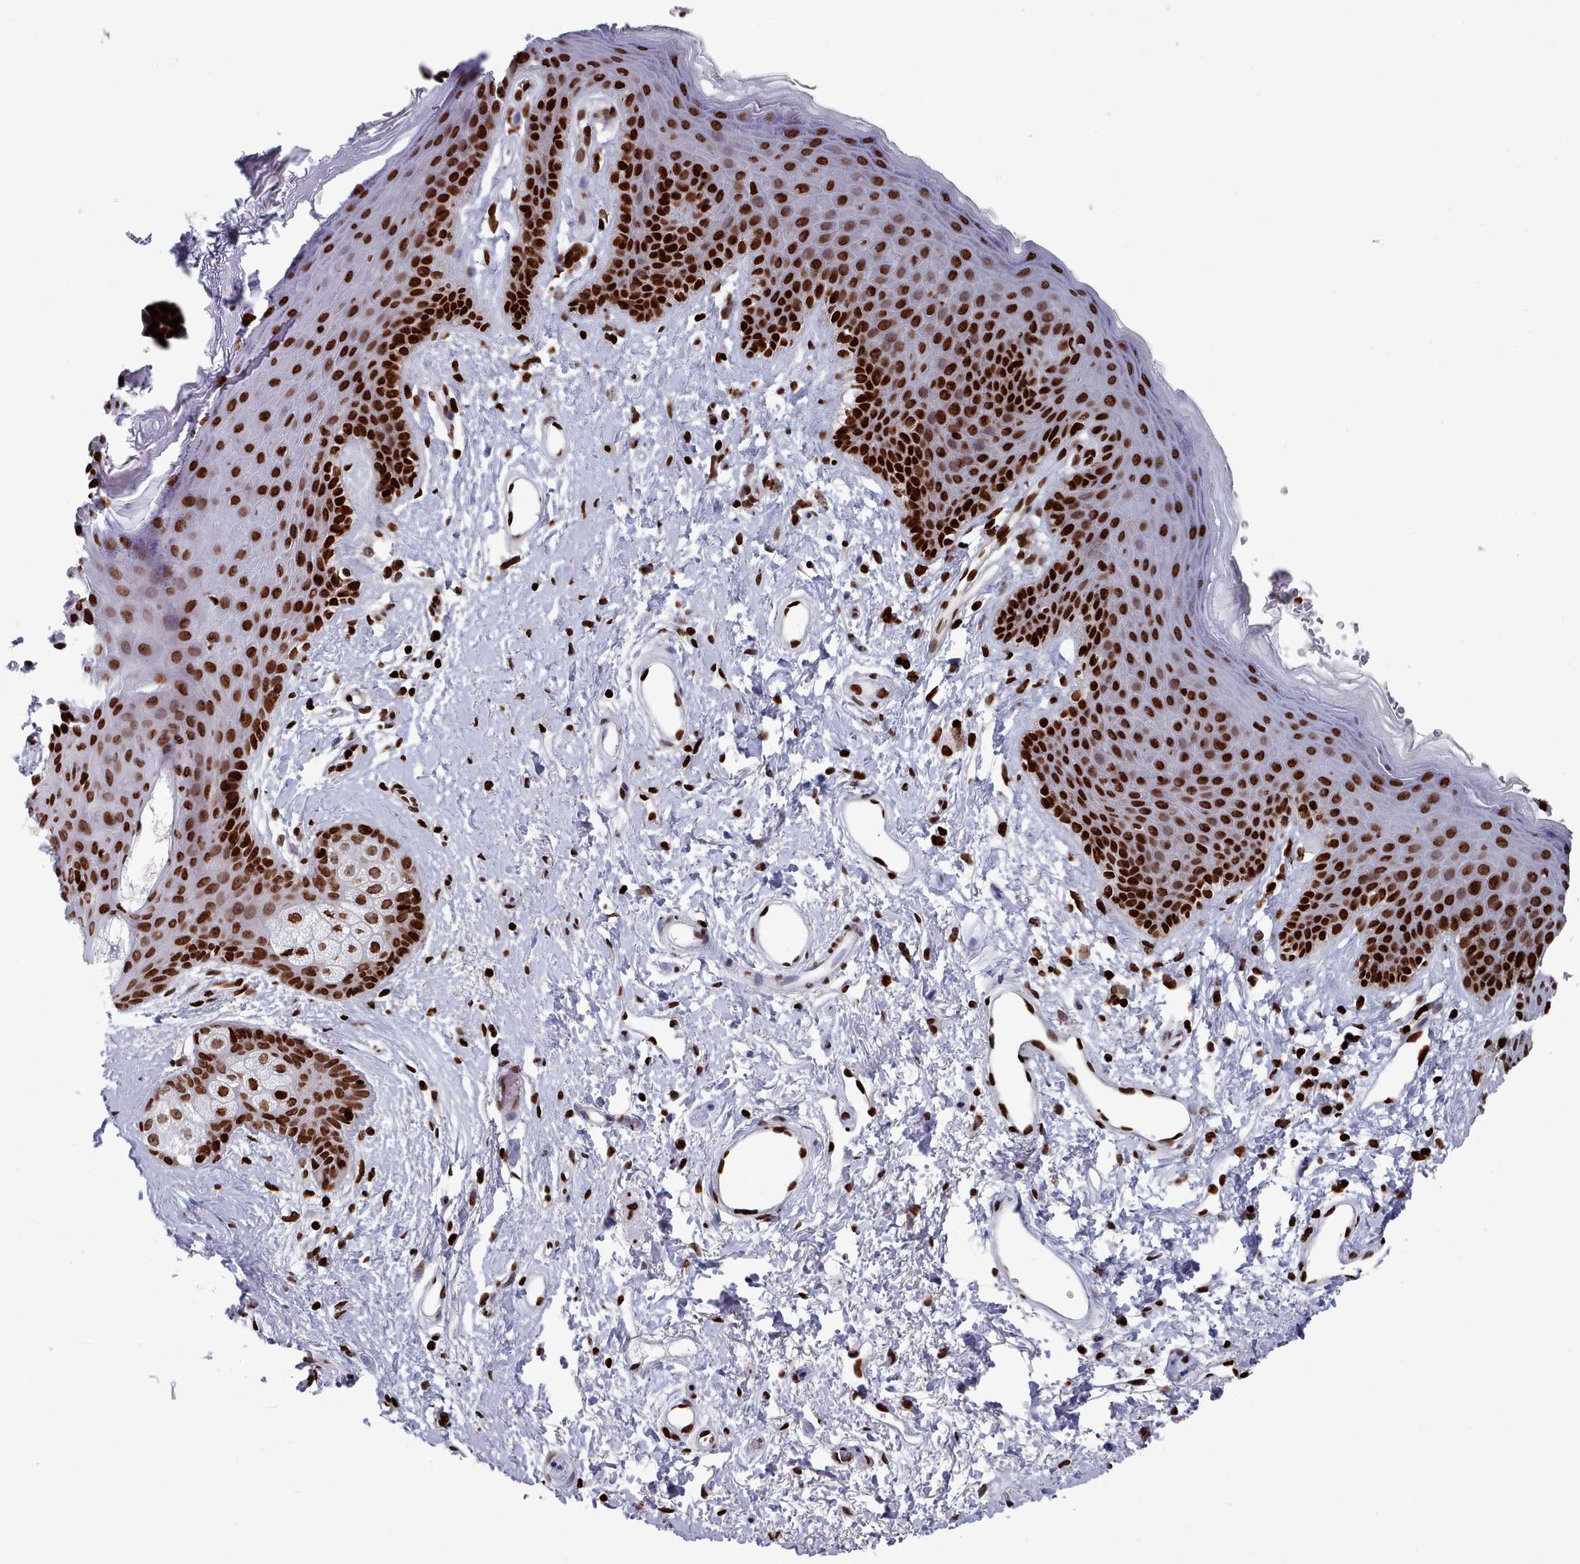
{"staining": {"intensity": "strong", "quantity": ">75%", "location": "nuclear"}, "tissue": "skin", "cell_type": "Epidermal cells", "image_type": "normal", "snomed": [{"axis": "morphology", "description": "Normal tissue, NOS"}, {"axis": "topography", "description": "Anal"}], "caption": "An IHC photomicrograph of normal tissue is shown. Protein staining in brown shows strong nuclear positivity in skin within epidermal cells. (DAB IHC, brown staining for protein, blue staining for nuclei).", "gene": "PCDHB11", "patient": {"sex": "female", "age": 46}}